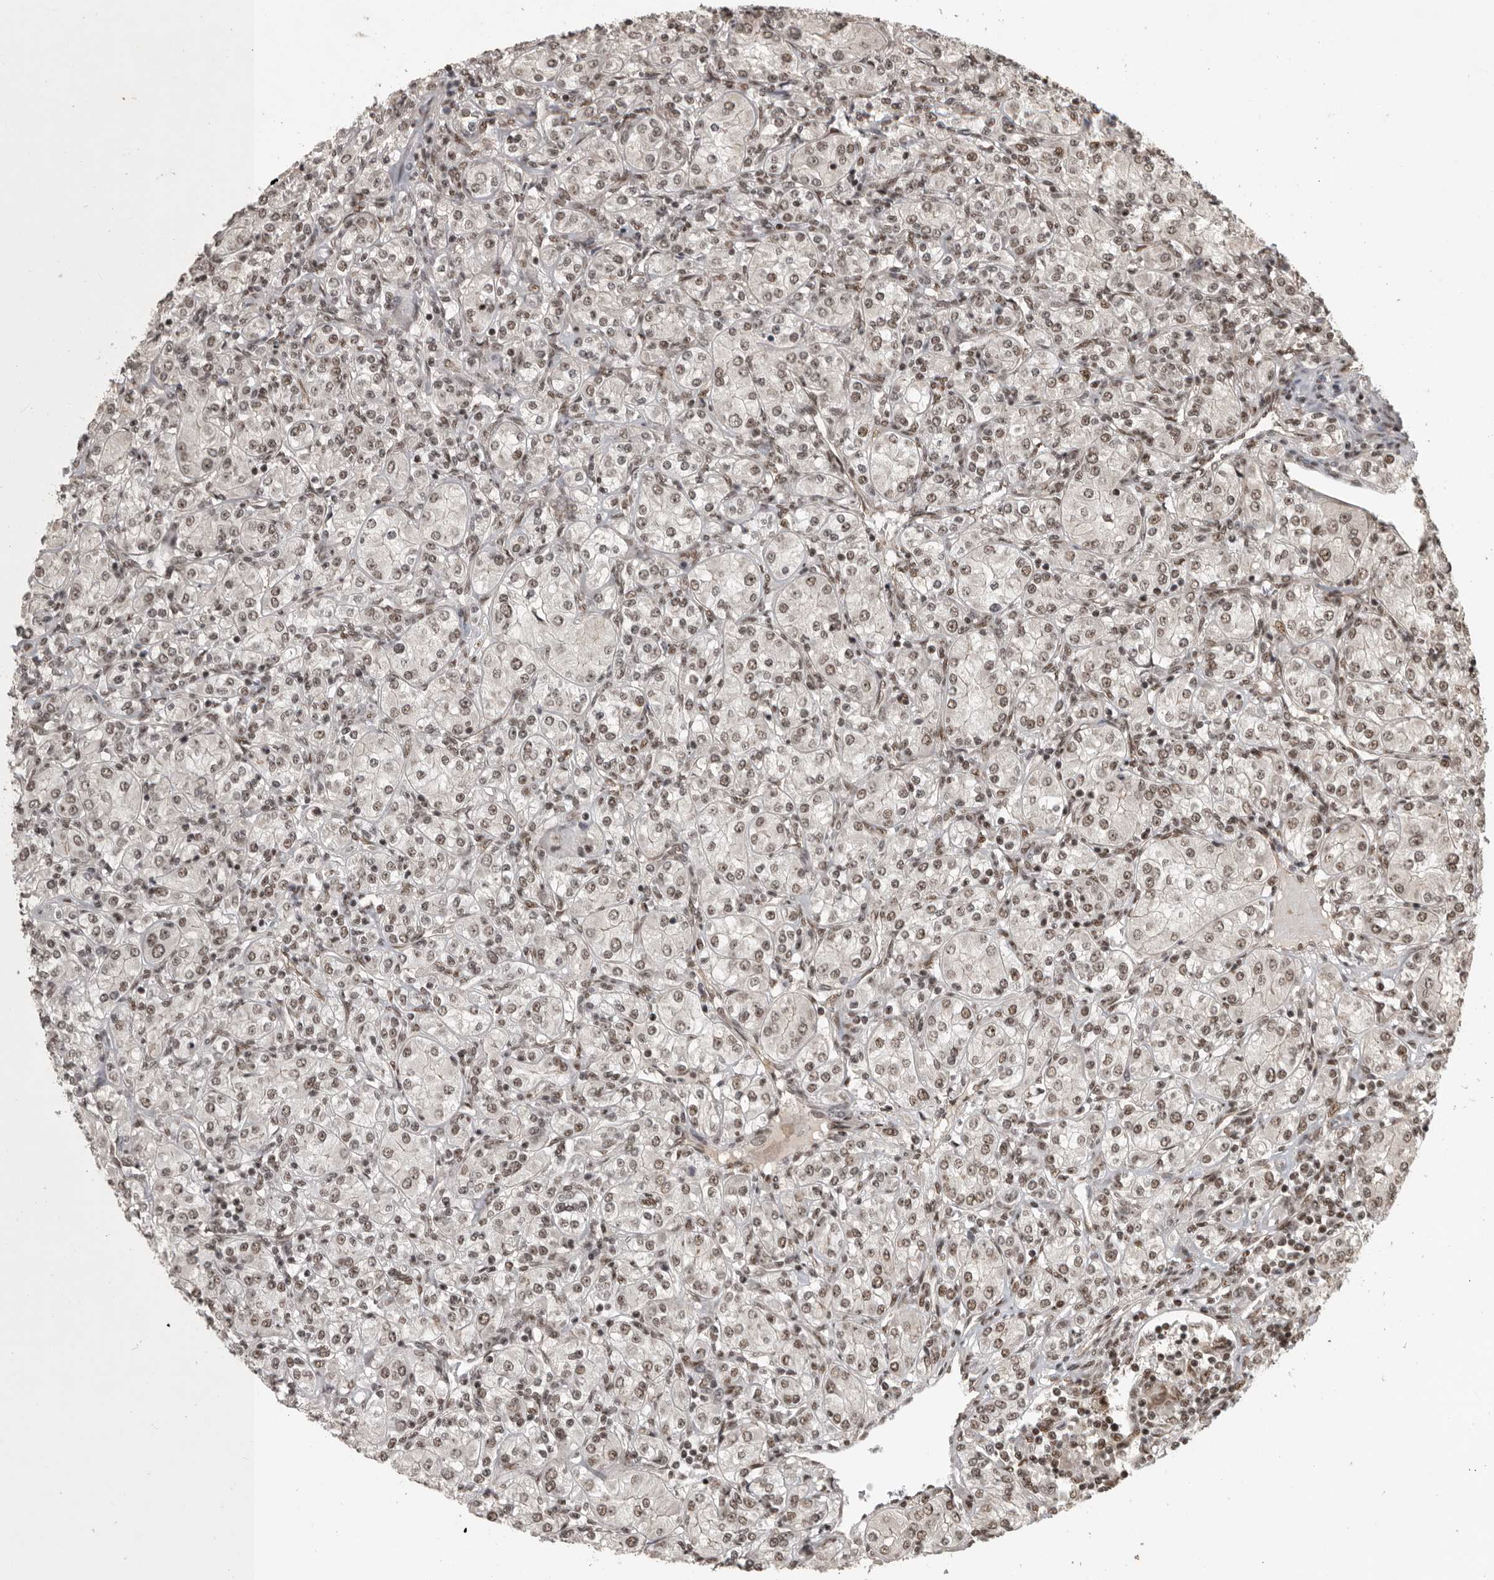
{"staining": {"intensity": "moderate", "quantity": ">75%", "location": "nuclear"}, "tissue": "renal cancer", "cell_type": "Tumor cells", "image_type": "cancer", "snomed": [{"axis": "morphology", "description": "Adenocarcinoma, NOS"}, {"axis": "topography", "description": "Kidney"}], "caption": "The photomicrograph shows staining of renal adenocarcinoma, revealing moderate nuclear protein positivity (brown color) within tumor cells.", "gene": "CBLL1", "patient": {"sex": "male", "age": 77}}